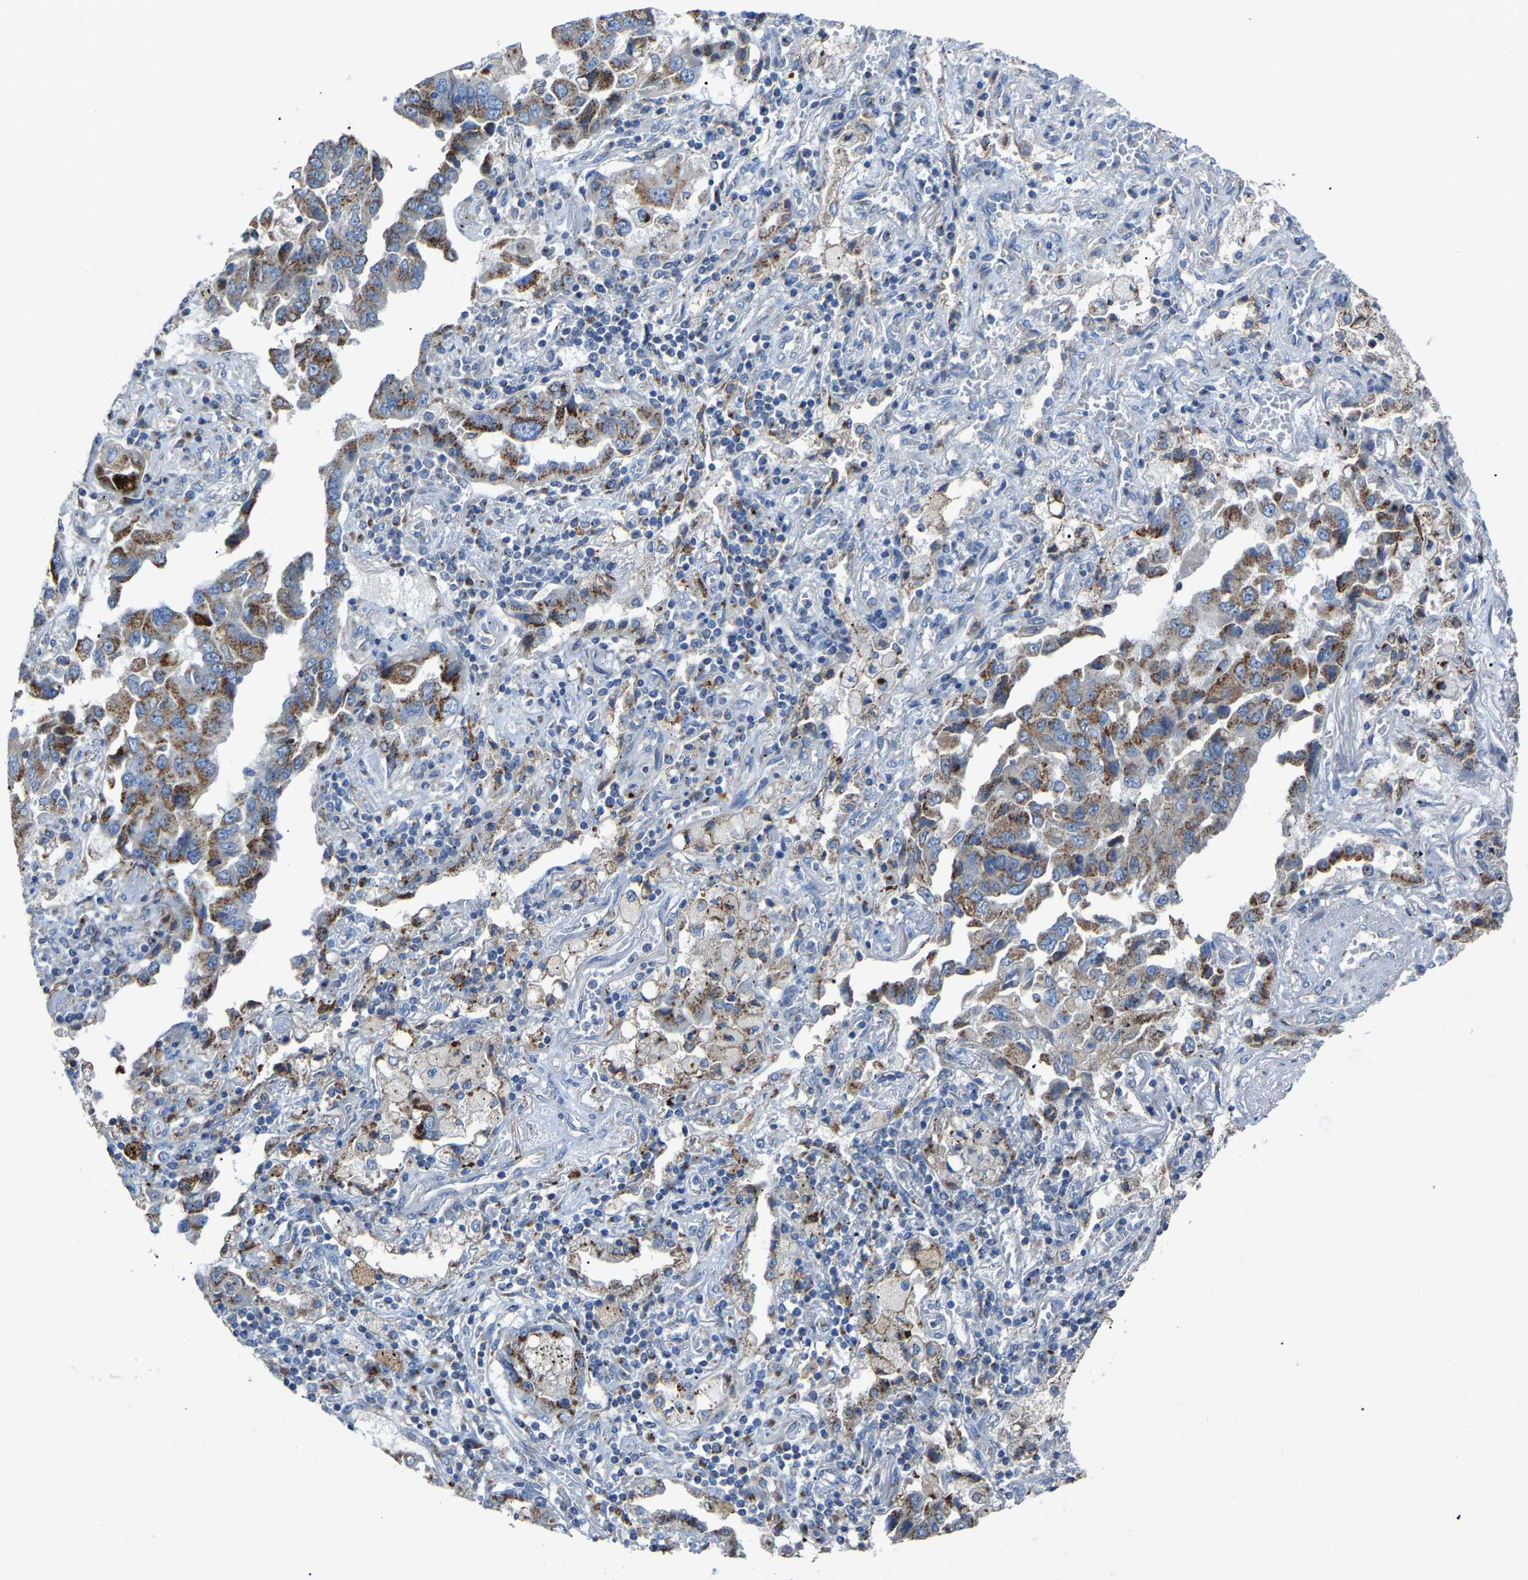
{"staining": {"intensity": "moderate", "quantity": ">75%", "location": "cytoplasmic/membranous"}, "tissue": "lung cancer", "cell_type": "Tumor cells", "image_type": "cancer", "snomed": [{"axis": "morphology", "description": "Adenocarcinoma, NOS"}, {"axis": "topography", "description": "Lung"}], "caption": "A high-resolution photomicrograph shows IHC staining of lung cancer, which exhibits moderate cytoplasmic/membranous staining in about >75% of tumor cells.", "gene": "CANT1", "patient": {"sex": "female", "age": 65}}